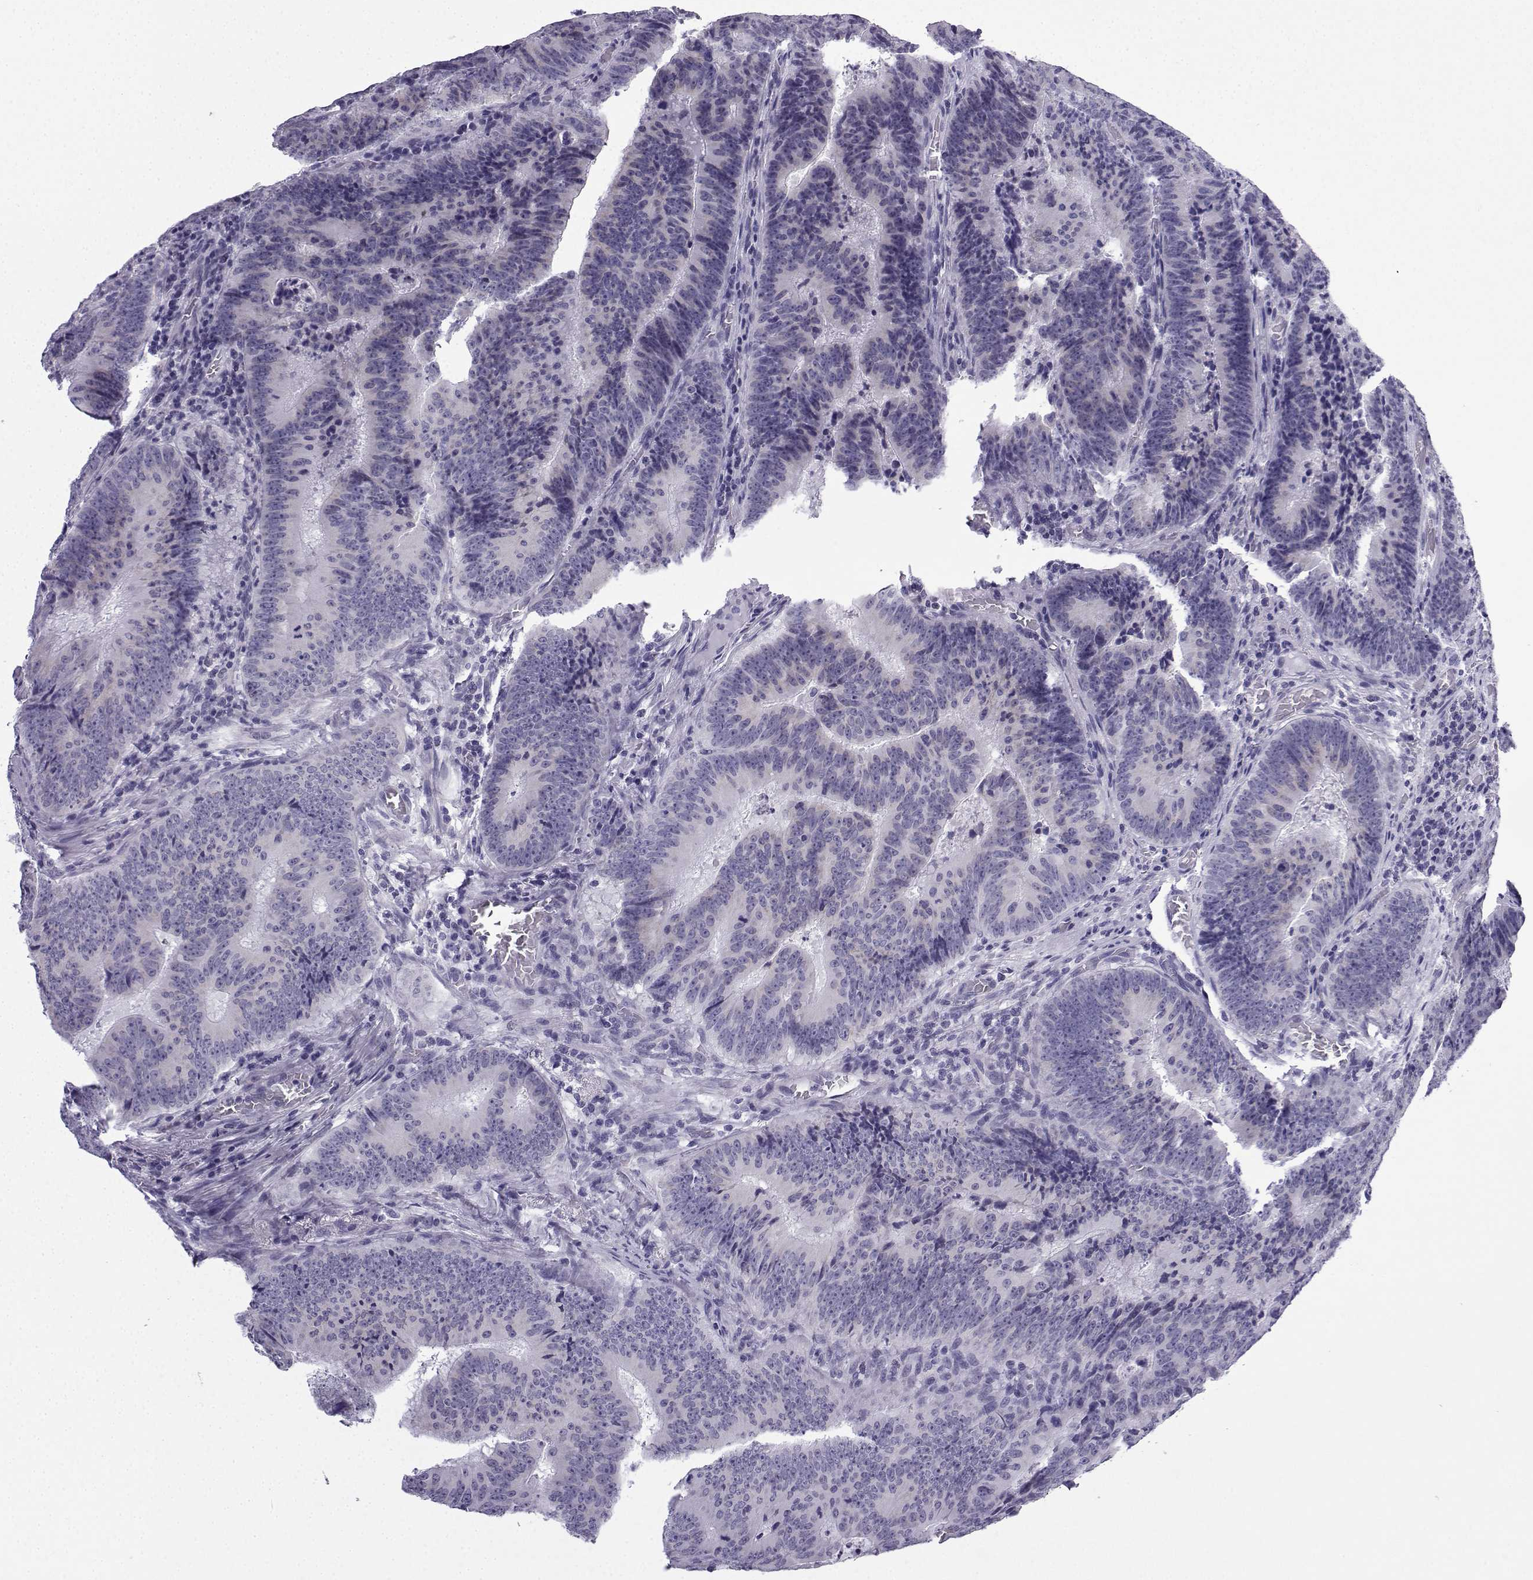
{"staining": {"intensity": "negative", "quantity": "none", "location": "none"}, "tissue": "colorectal cancer", "cell_type": "Tumor cells", "image_type": "cancer", "snomed": [{"axis": "morphology", "description": "Adenocarcinoma, NOS"}, {"axis": "topography", "description": "Colon"}], "caption": "Tumor cells show no significant positivity in adenocarcinoma (colorectal).", "gene": "ACRBP", "patient": {"sex": "female", "age": 82}}